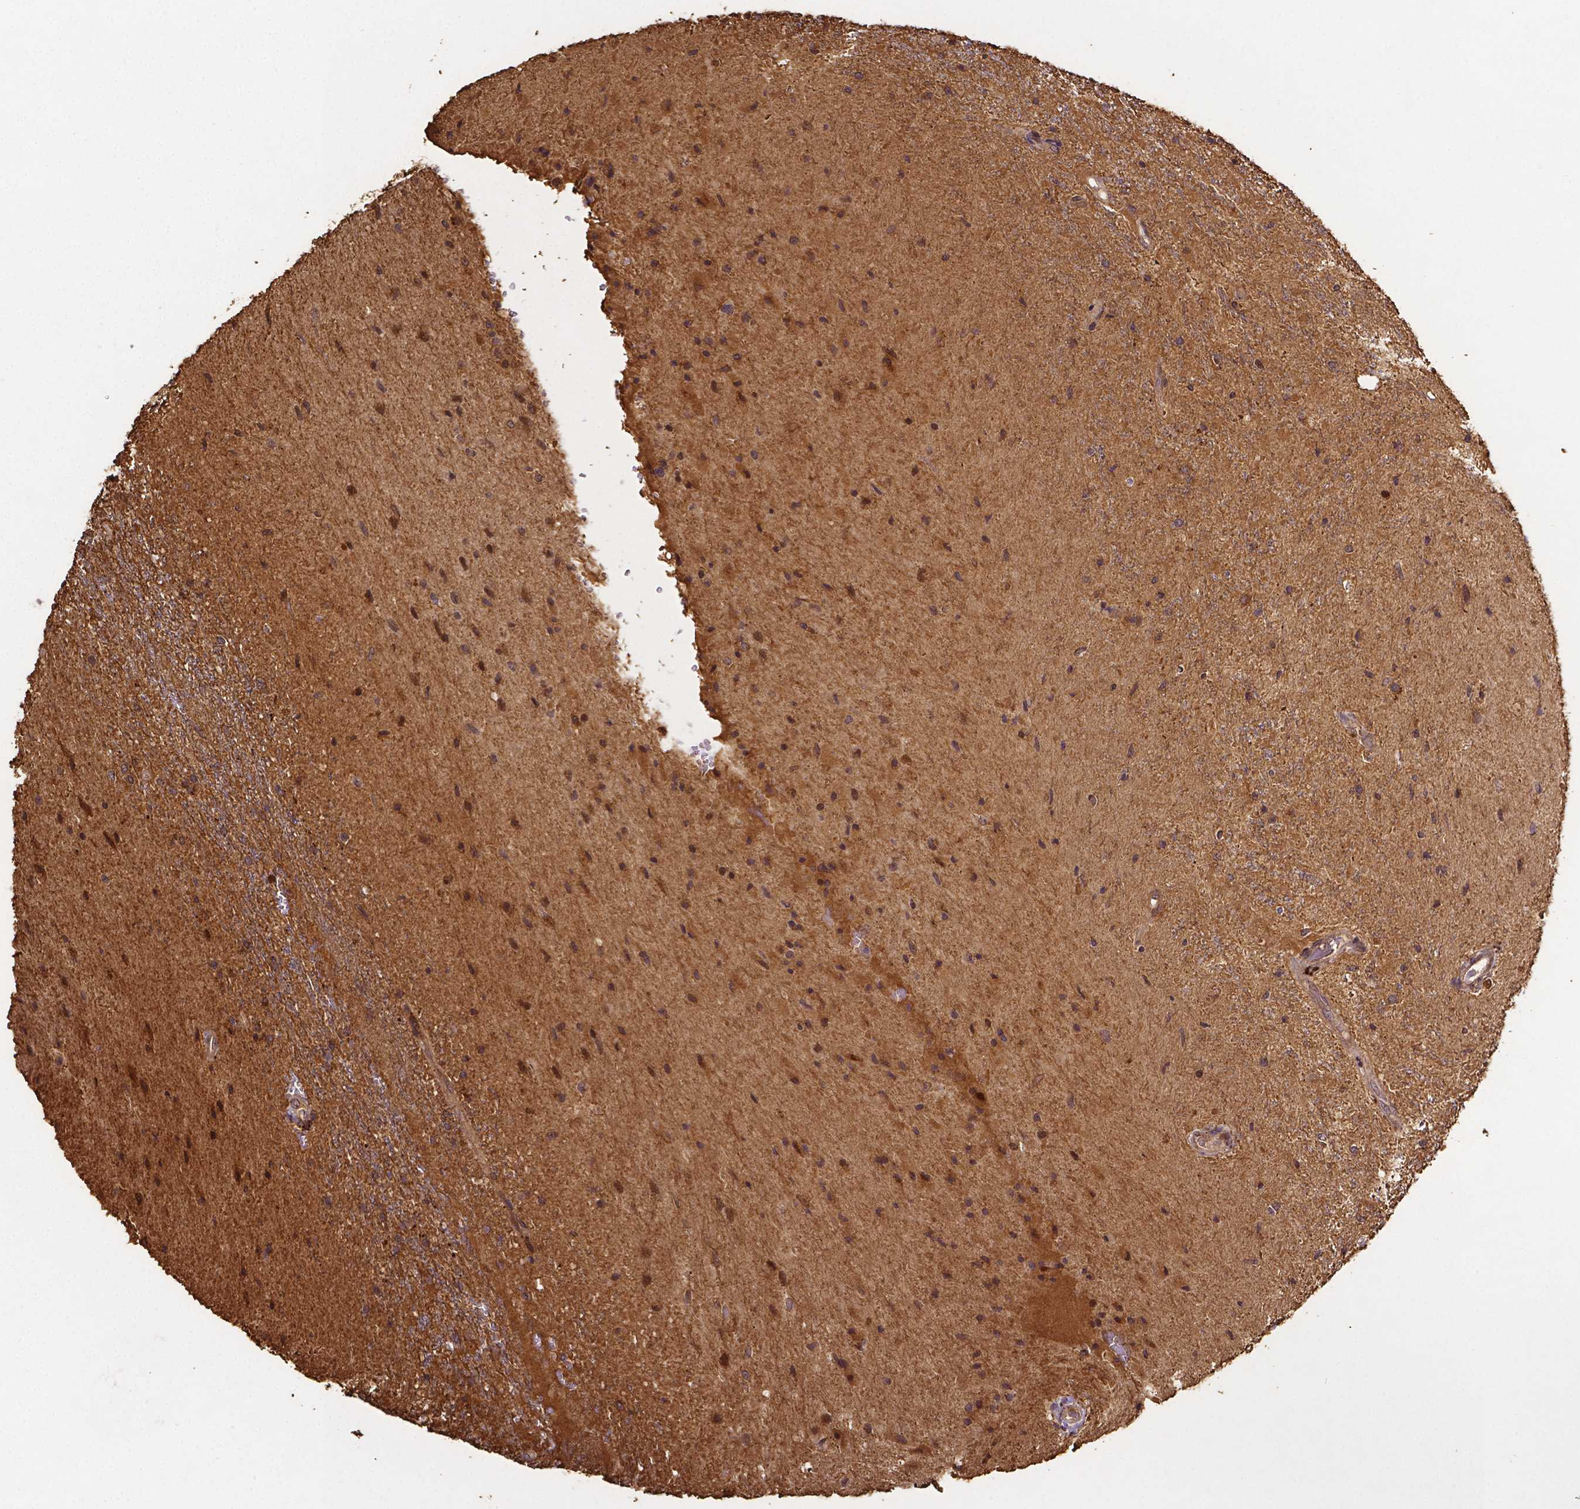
{"staining": {"intensity": "moderate", "quantity": "<25%", "location": "cytoplasmic/membranous"}, "tissue": "glioma", "cell_type": "Tumor cells", "image_type": "cancer", "snomed": [{"axis": "morphology", "description": "Glioma, malignant, Low grade"}, {"axis": "topography", "description": "Cerebellum"}], "caption": "An immunohistochemistry histopathology image of tumor tissue is shown. Protein staining in brown labels moderate cytoplasmic/membranous positivity in malignant glioma (low-grade) within tumor cells. The staining was performed using DAB to visualize the protein expression in brown, while the nuclei were stained in blue with hematoxylin (Magnification: 20x).", "gene": "RNF123", "patient": {"sex": "female", "age": 14}}